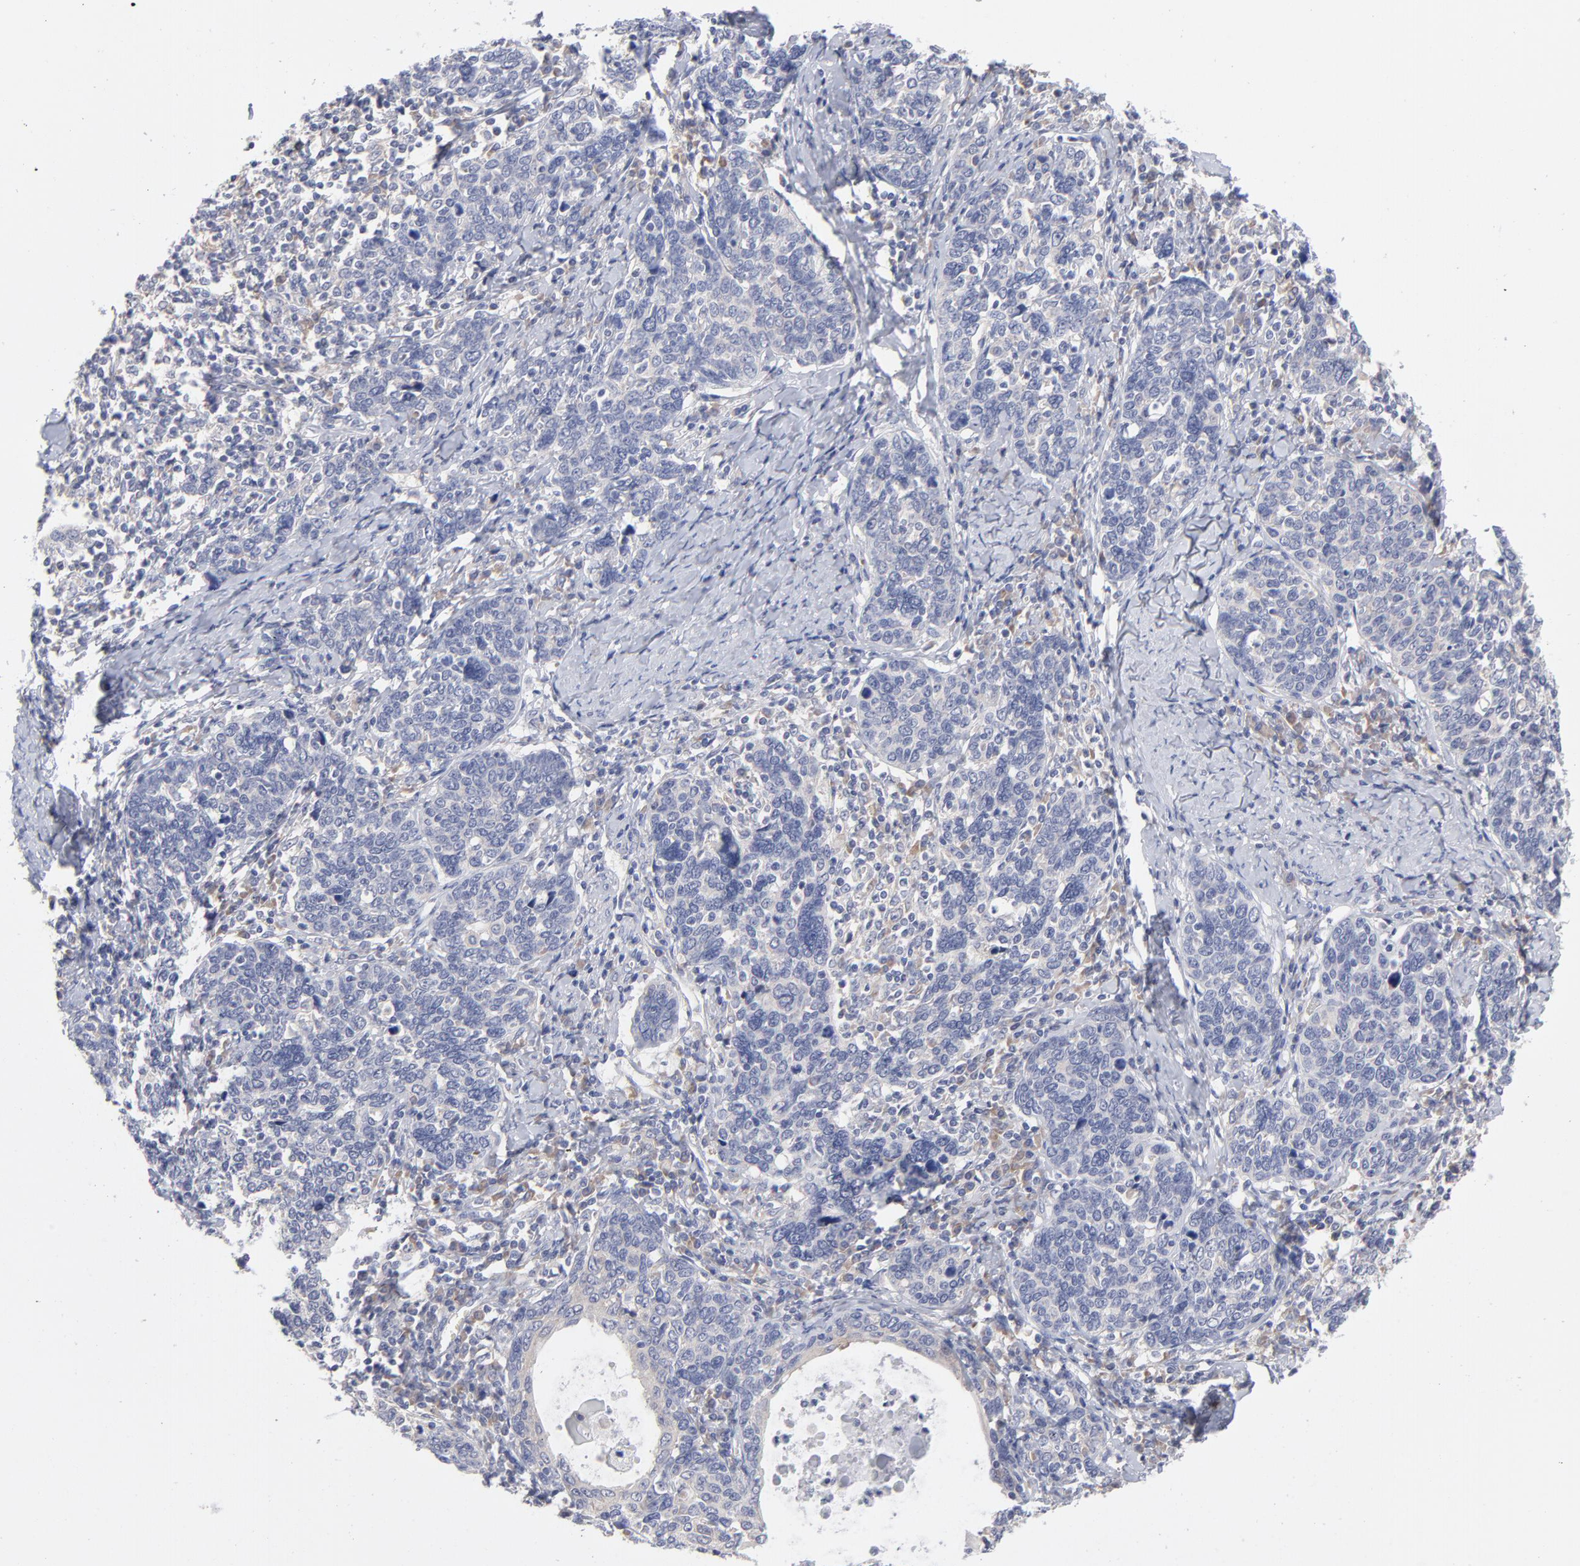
{"staining": {"intensity": "negative", "quantity": "none", "location": "none"}, "tissue": "cervical cancer", "cell_type": "Tumor cells", "image_type": "cancer", "snomed": [{"axis": "morphology", "description": "Squamous cell carcinoma, NOS"}, {"axis": "topography", "description": "Cervix"}], "caption": "A high-resolution photomicrograph shows IHC staining of squamous cell carcinoma (cervical), which shows no significant staining in tumor cells. (DAB immunohistochemistry visualized using brightfield microscopy, high magnification).", "gene": "RPS24", "patient": {"sex": "female", "age": 41}}